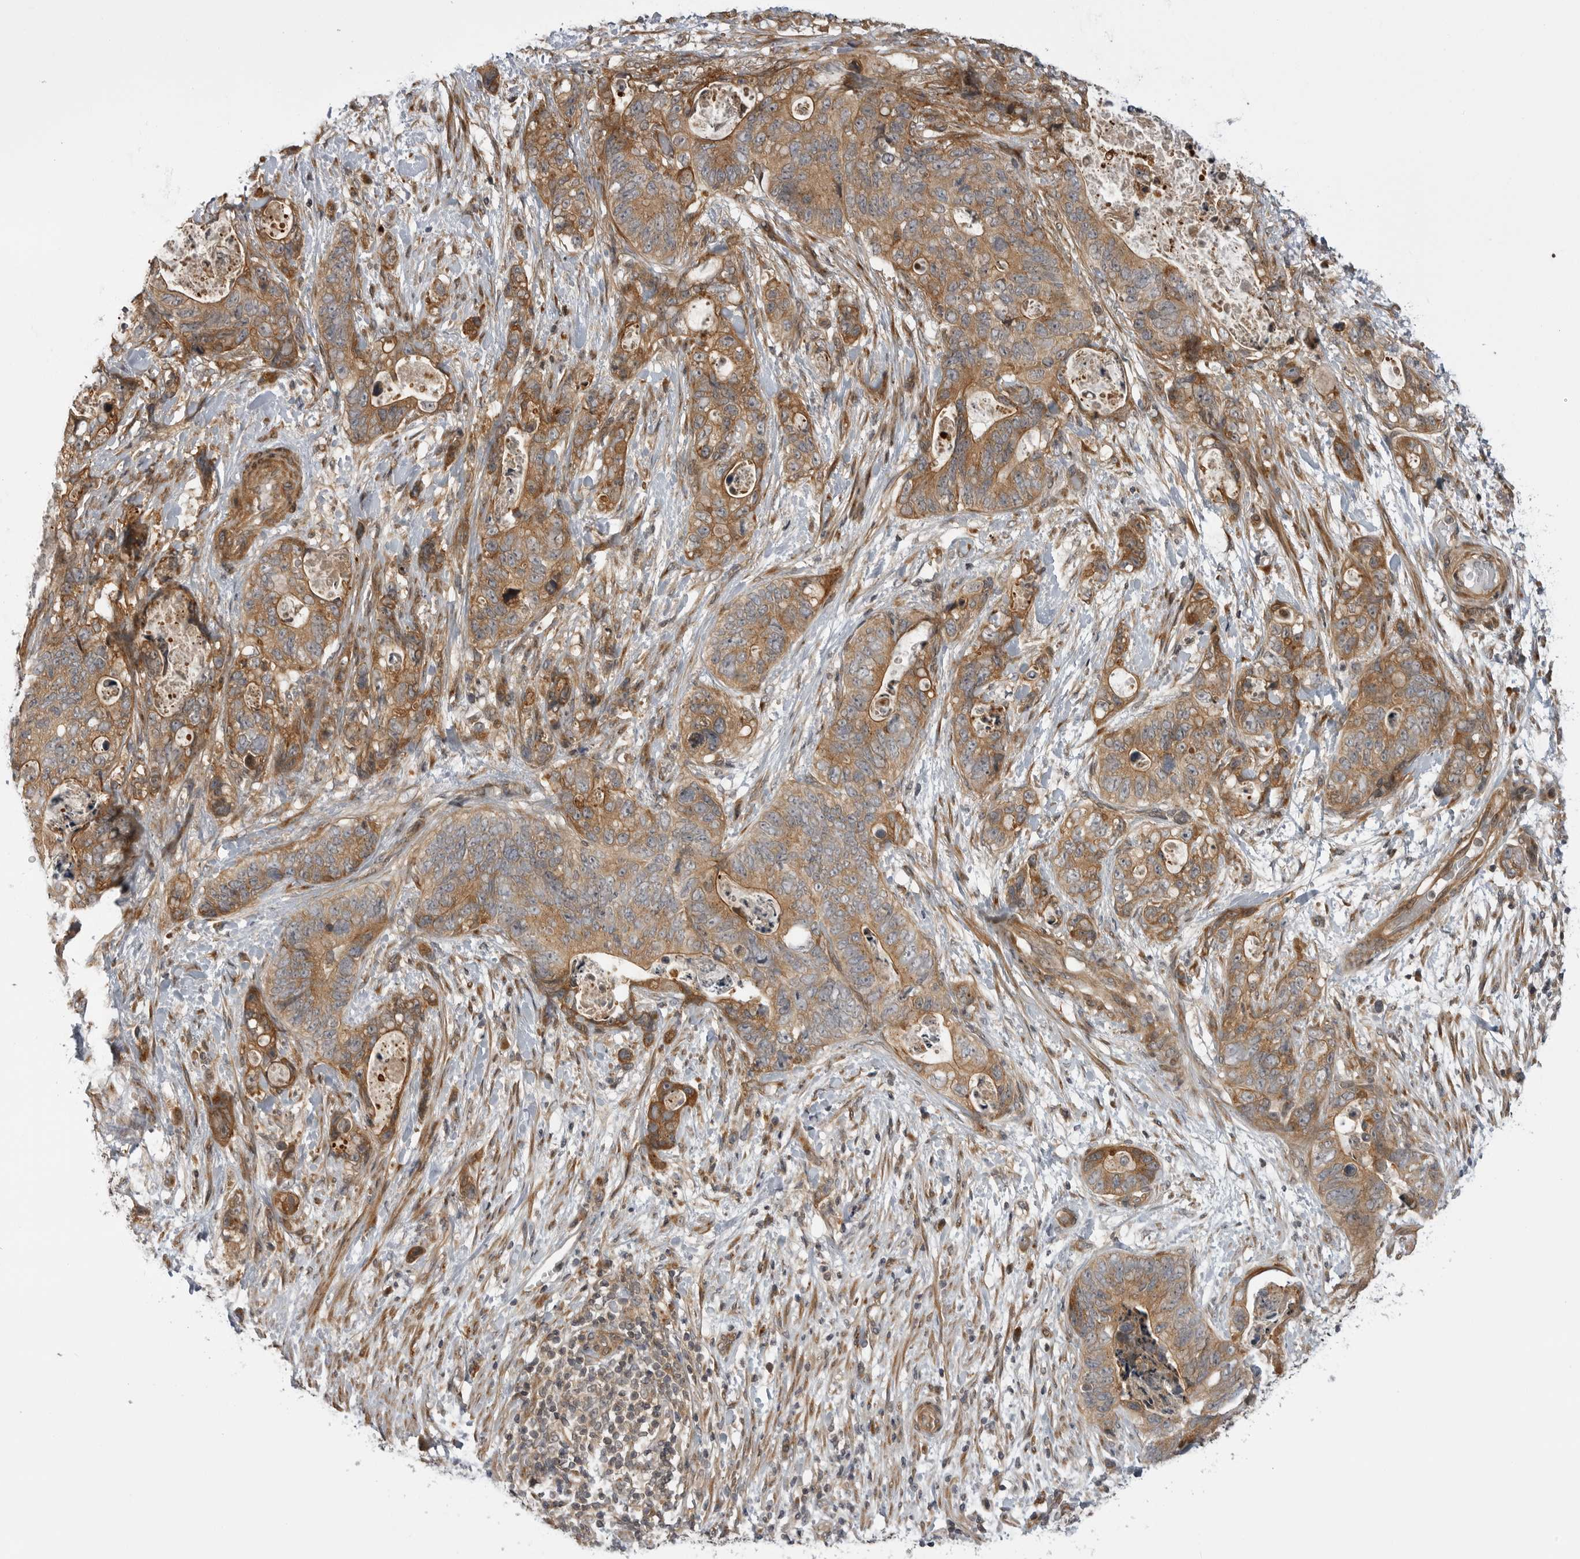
{"staining": {"intensity": "moderate", "quantity": ">75%", "location": "cytoplasmic/membranous"}, "tissue": "stomach cancer", "cell_type": "Tumor cells", "image_type": "cancer", "snomed": [{"axis": "morphology", "description": "Normal tissue, NOS"}, {"axis": "morphology", "description": "Adenocarcinoma, NOS"}, {"axis": "topography", "description": "Stomach"}], "caption": "Immunohistochemistry (IHC) histopathology image of stomach cancer (adenocarcinoma) stained for a protein (brown), which shows medium levels of moderate cytoplasmic/membranous positivity in approximately >75% of tumor cells.", "gene": "LRRC45", "patient": {"sex": "female", "age": 89}}